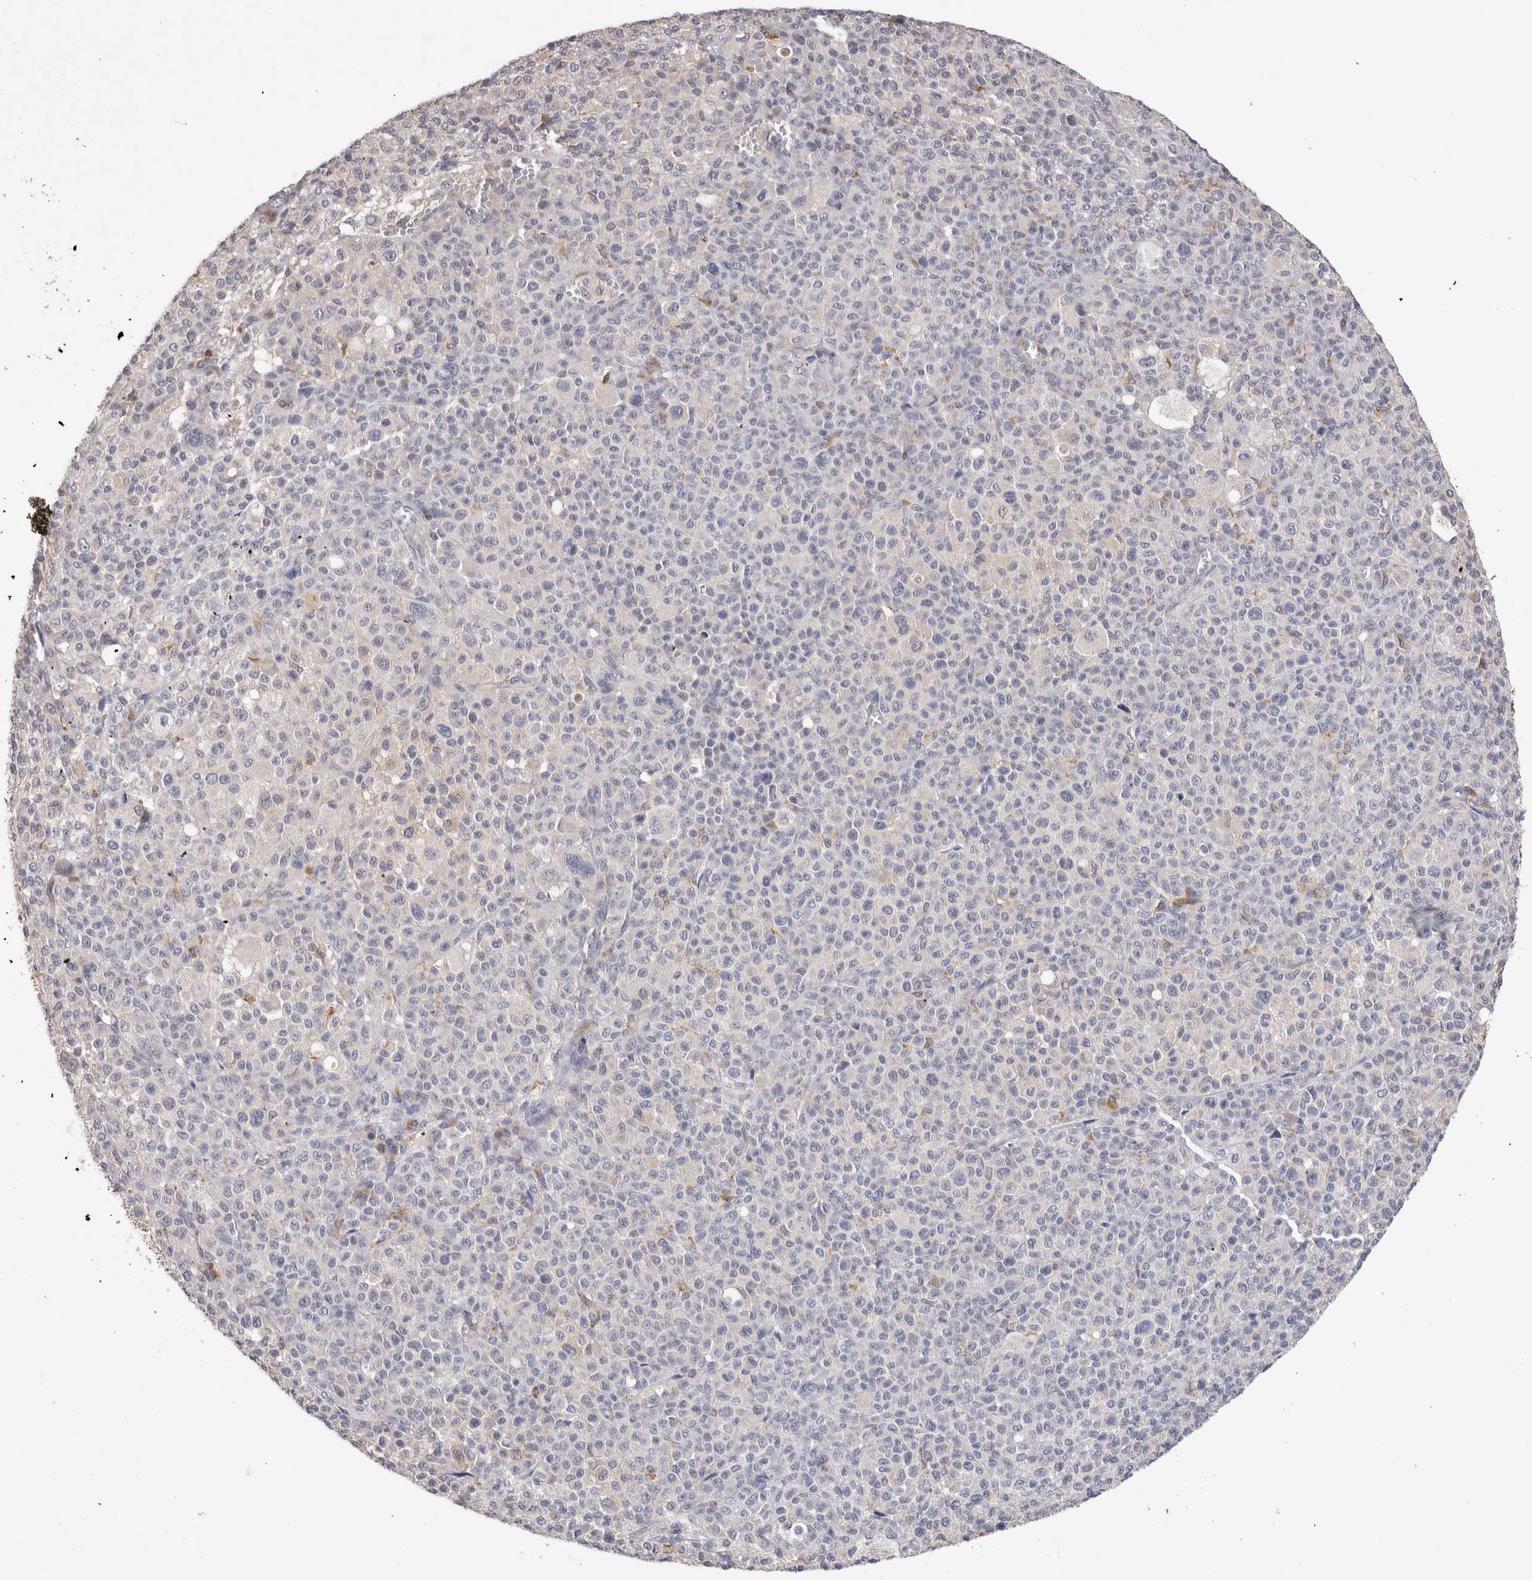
{"staining": {"intensity": "negative", "quantity": "none", "location": "none"}, "tissue": "melanoma", "cell_type": "Tumor cells", "image_type": "cancer", "snomed": [{"axis": "morphology", "description": "Malignant melanoma, Metastatic site"}, {"axis": "topography", "description": "Skin"}], "caption": "Immunohistochemistry of human melanoma displays no positivity in tumor cells. (DAB (3,3'-diaminobenzidine) IHC, high magnification).", "gene": "VSIG4", "patient": {"sex": "female", "age": 74}}